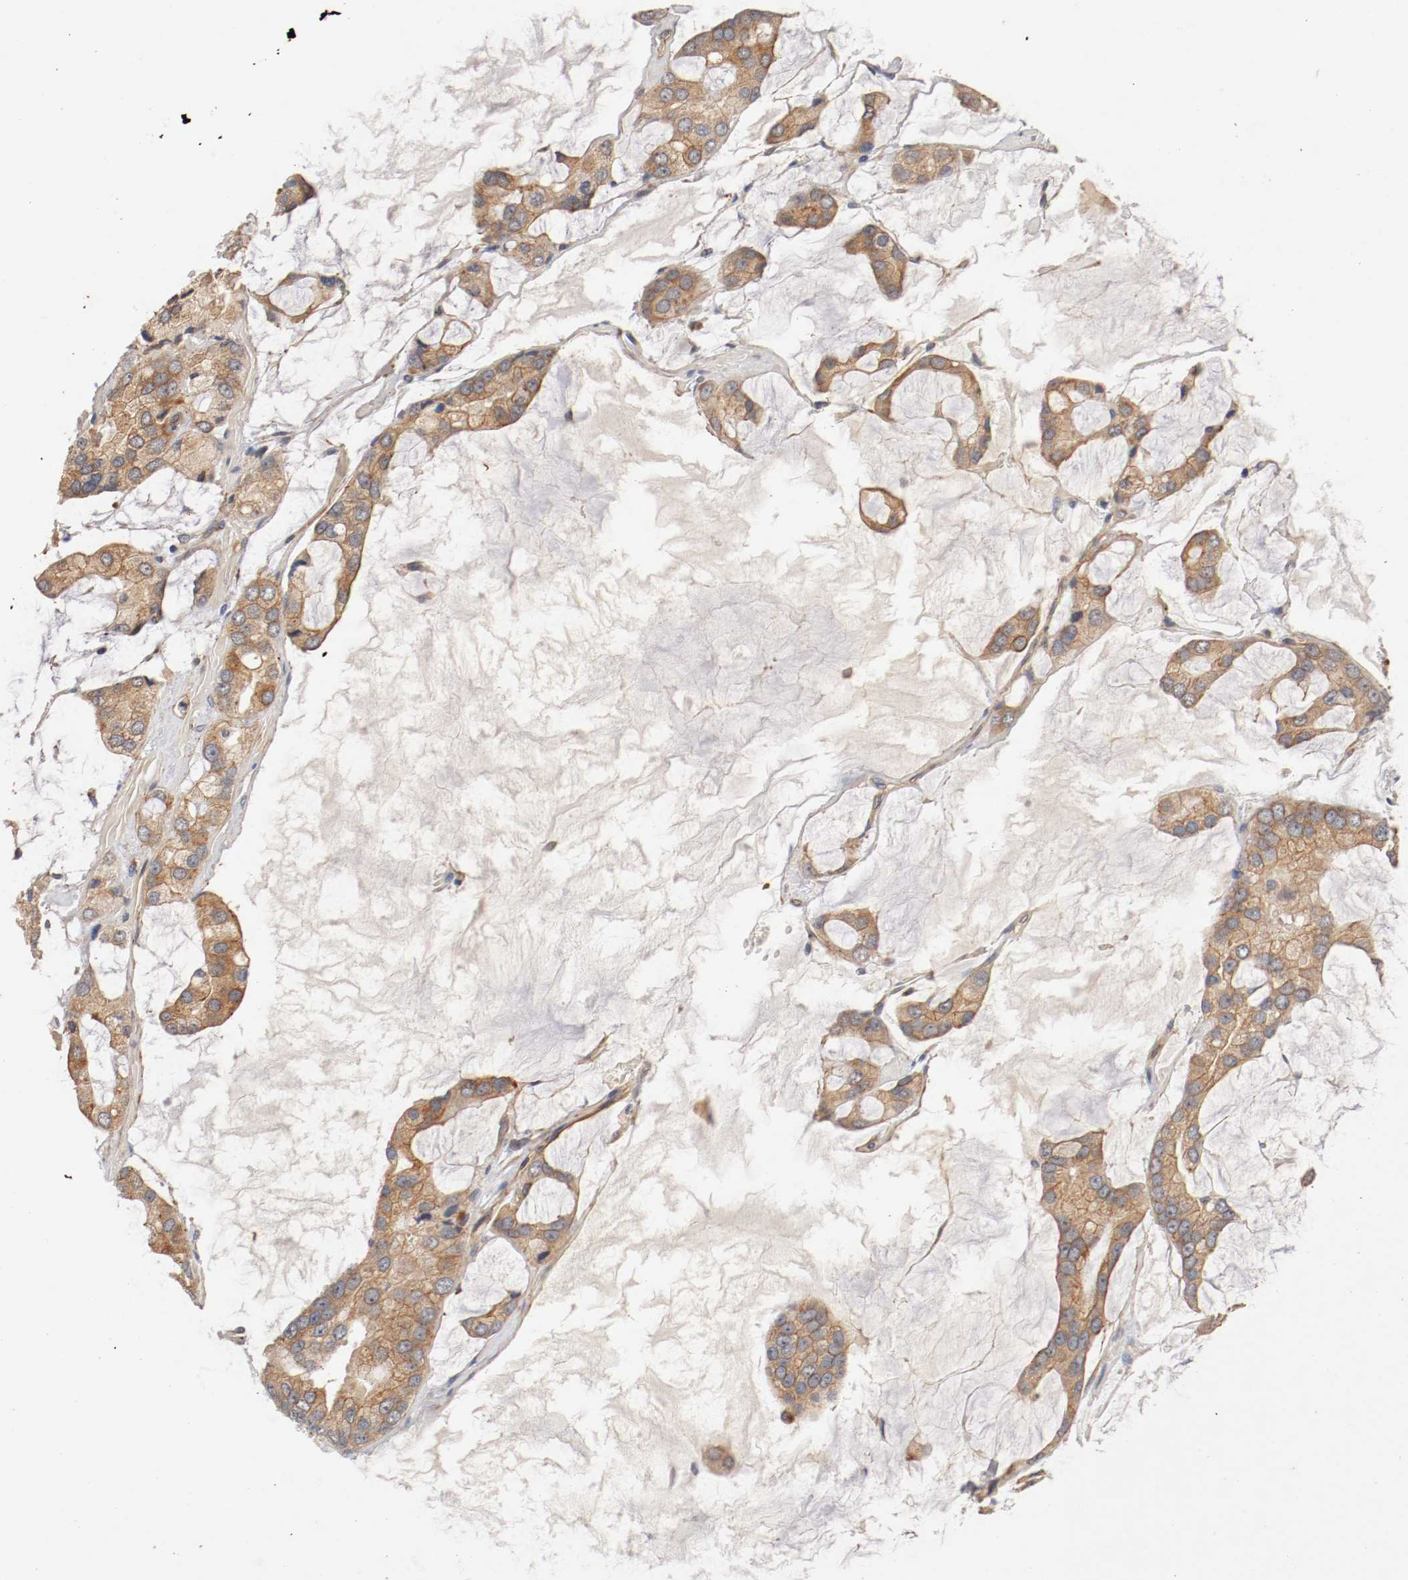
{"staining": {"intensity": "moderate", "quantity": ">75%", "location": "cytoplasmic/membranous"}, "tissue": "prostate cancer", "cell_type": "Tumor cells", "image_type": "cancer", "snomed": [{"axis": "morphology", "description": "Adenocarcinoma, High grade"}, {"axis": "topography", "description": "Prostate"}], "caption": "Tumor cells show medium levels of moderate cytoplasmic/membranous staining in approximately >75% of cells in prostate adenocarcinoma (high-grade).", "gene": "TYK2", "patient": {"sex": "male", "age": 67}}